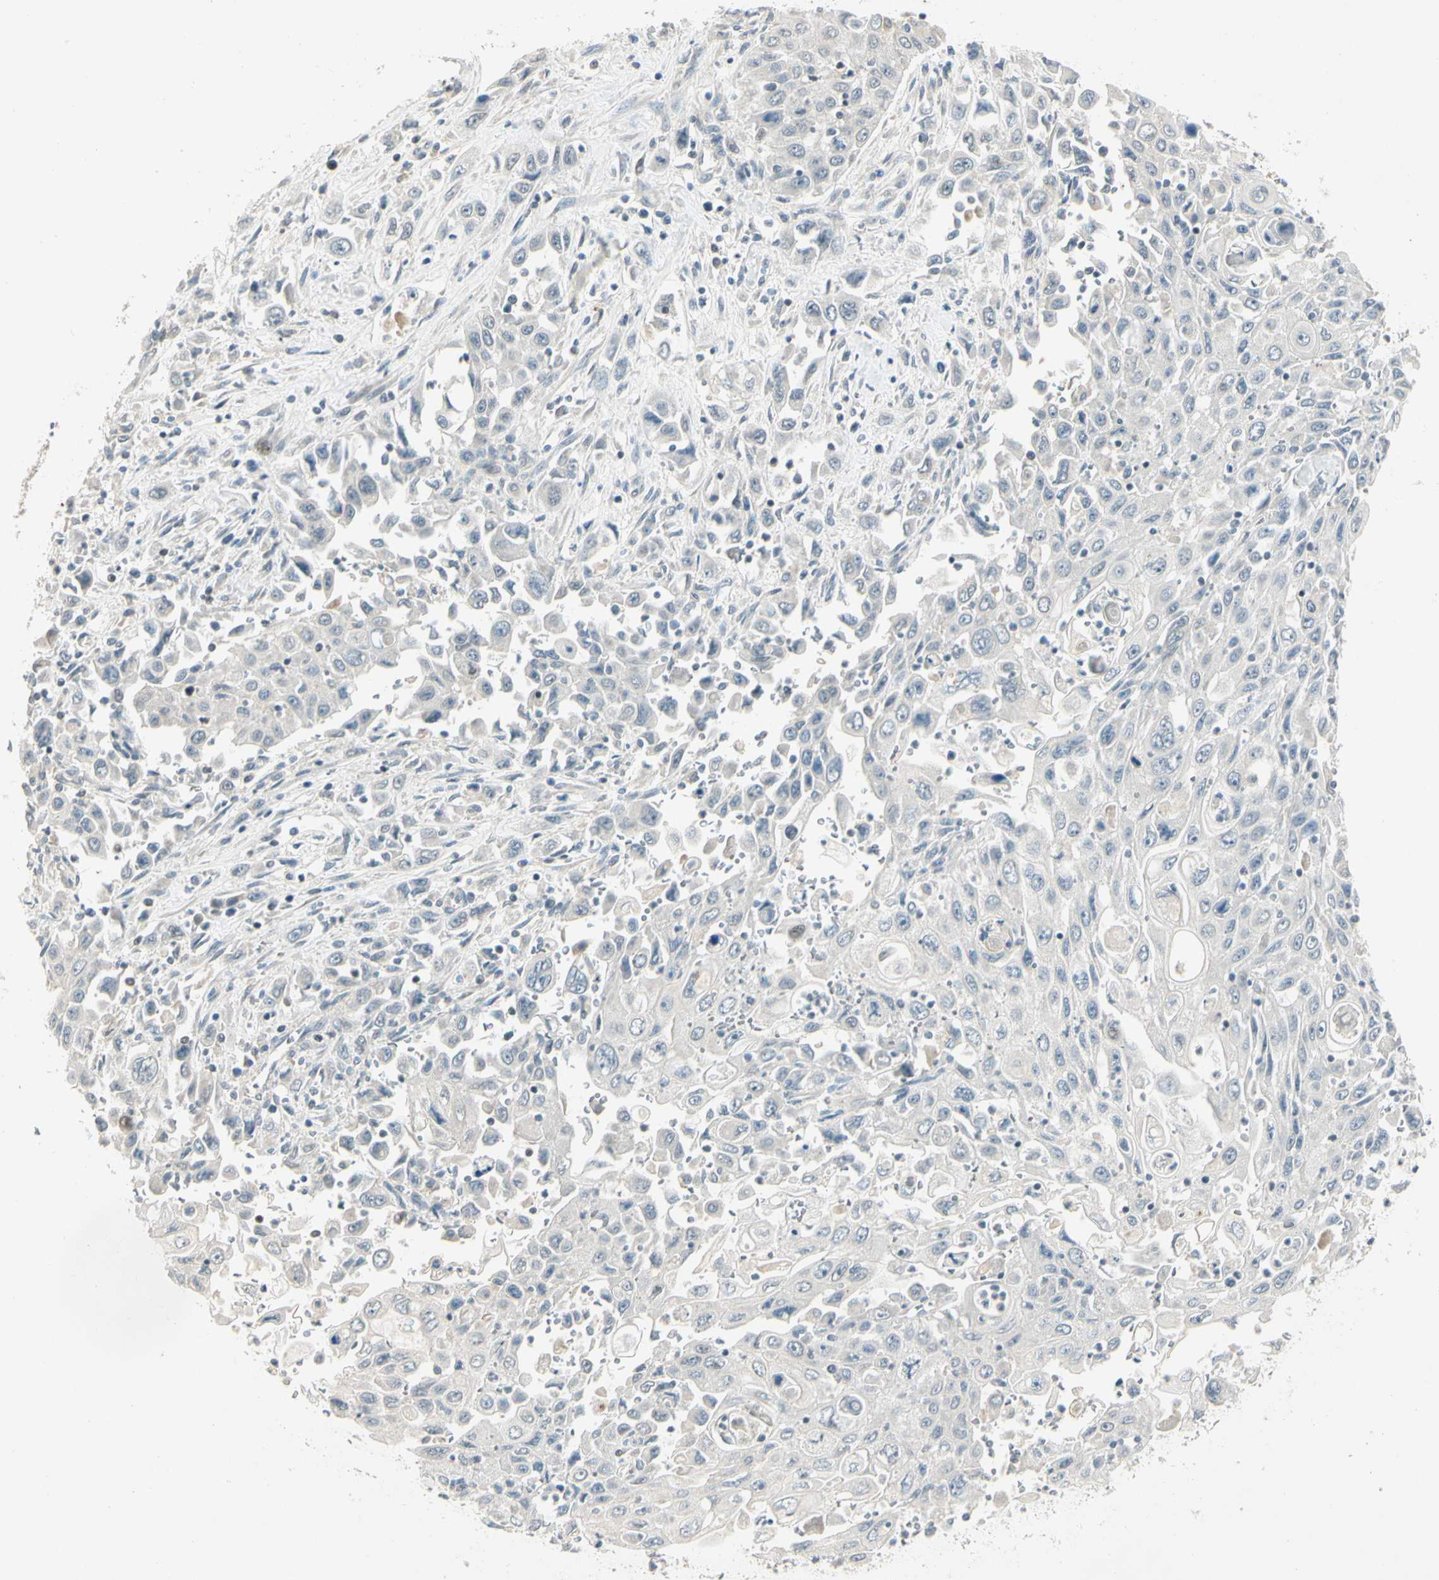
{"staining": {"intensity": "negative", "quantity": "none", "location": "none"}, "tissue": "pancreatic cancer", "cell_type": "Tumor cells", "image_type": "cancer", "snomed": [{"axis": "morphology", "description": "Adenocarcinoma, NOS"}, {"axis": "topography", "description": "Pancreas"}], "caption": "Pancreatic cancer was stained to show a protein in brown. There is no significant staining in tumor cells.", "gene": "PCDHB15", "patient": {"sex": "male", "age": 70}}